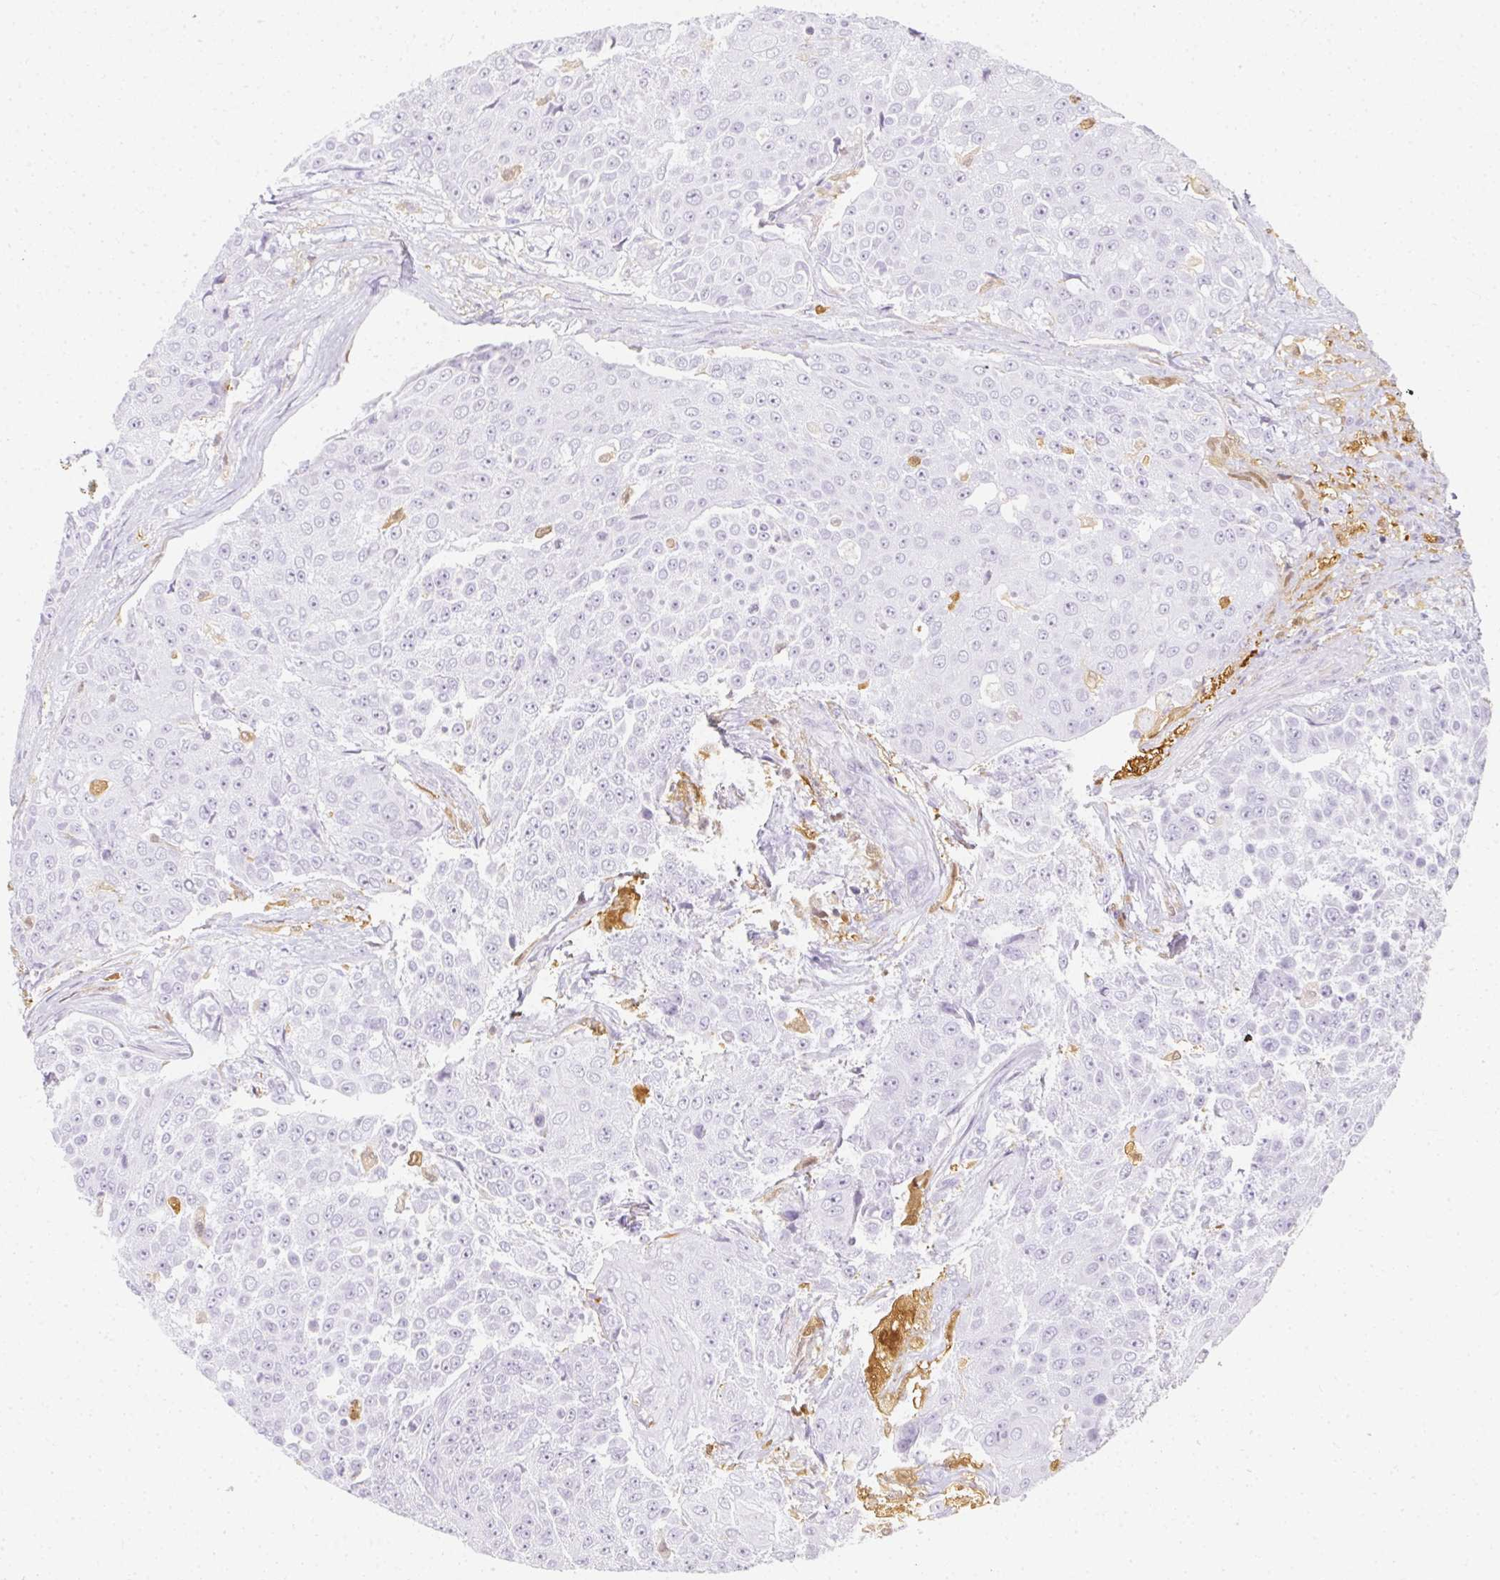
{"staining": {"intensity": "negative", "quantity": "none", "location": "none"}, "tissue": "urothelial cancer", "cell_type": "Tumor cells", "image_type": "cancer", "snomed": [{"axis": "morphology", "description": "Urothelial carcinoma, High grade"}, {"axis": "topography", "description": "Urinary bladder"}], "caption": "IHC of urothelial cancer demonstrates no expression in tumor cells.", "gene": "HK3", "patient": {"sex": "female", "age": 63}}